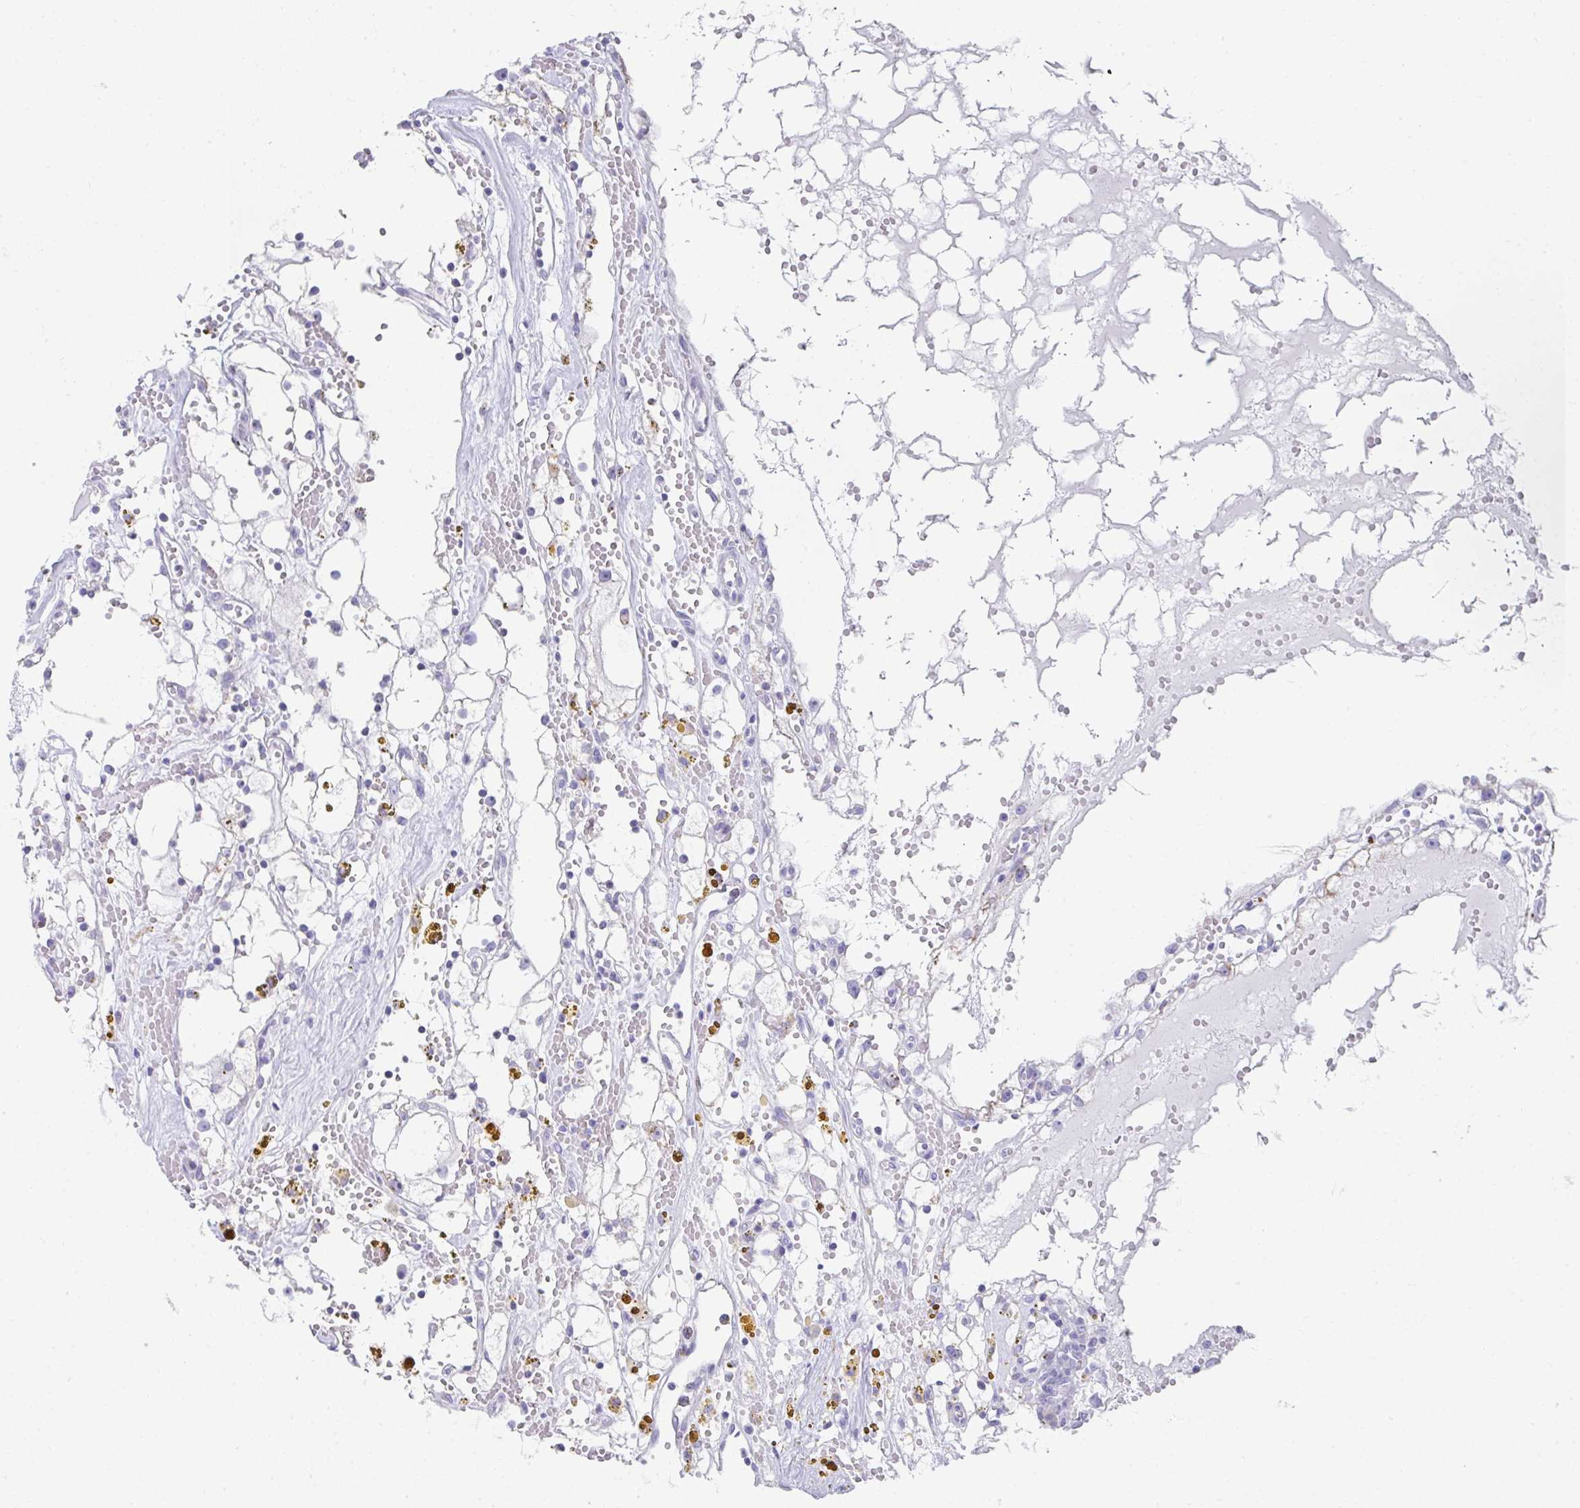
{"staining": {"intensity": "negative", "quantity": "none", "location": "none"}, "tissue": "renal cancer", "cell_type": "Tumor cells", "image_type": "cancer", "snomed": [{"axis": "morphology", "description": "Adenocarcinoma, NOS"}, {"axis": "topography", "description": "Kidney"}], "caption": "Immunohistochemistry image of neoplastic tissue: human renal cancer (adenocarcinoma) stained with DAB reveals no significant protein positivity in tumor cells. The staining was performed using DAB (3,3'-diaminobenzidine) to visualize the protein expression in brown, while the nuclei were stained in blue with hematoxylin (Magnification: 20x).", "gene": "RLF", "patient": {"sex": "male", "age": 56}}